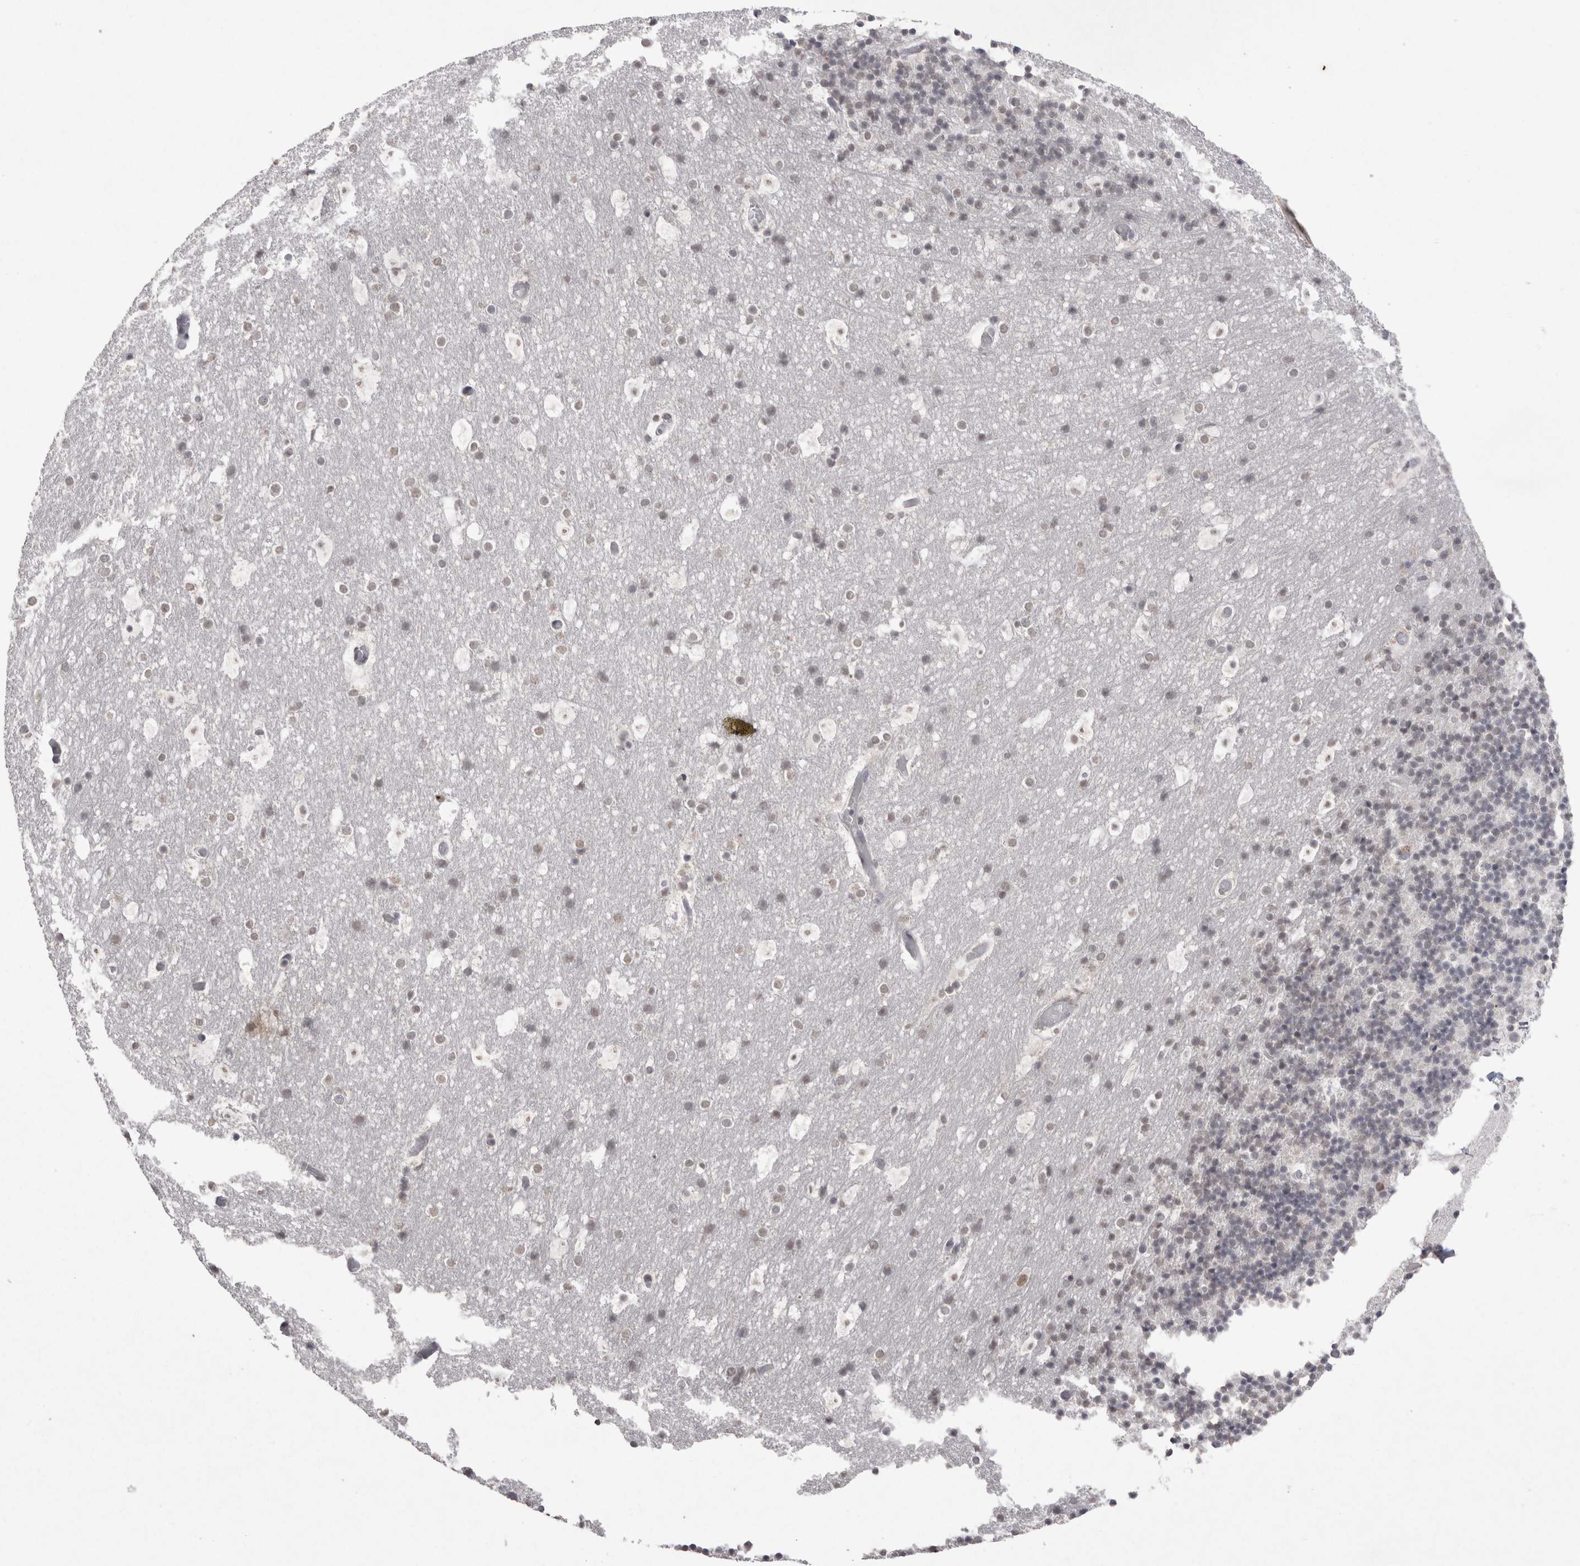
{"staining": {"intensity": "negative", "quantity": "none", "location": "none"}, "tissue": "cerebellum", "cell_type": "Cells in granular layer", "image_type": "normal", "snomed": [{"axis": "morphology", "description": "Normal tissue, NOS"}, {"axis": "topography", "description": "Cerebellum"}], "caption": "This micrograph is of normal cerebellum stained with immunohistochemistry to label a protein in brown with the nuclei are counter-stained blue. There is no positivity in cells in granular layer.", "gene": "DDX4", "patient": {"sex": "male", "age": 57}}